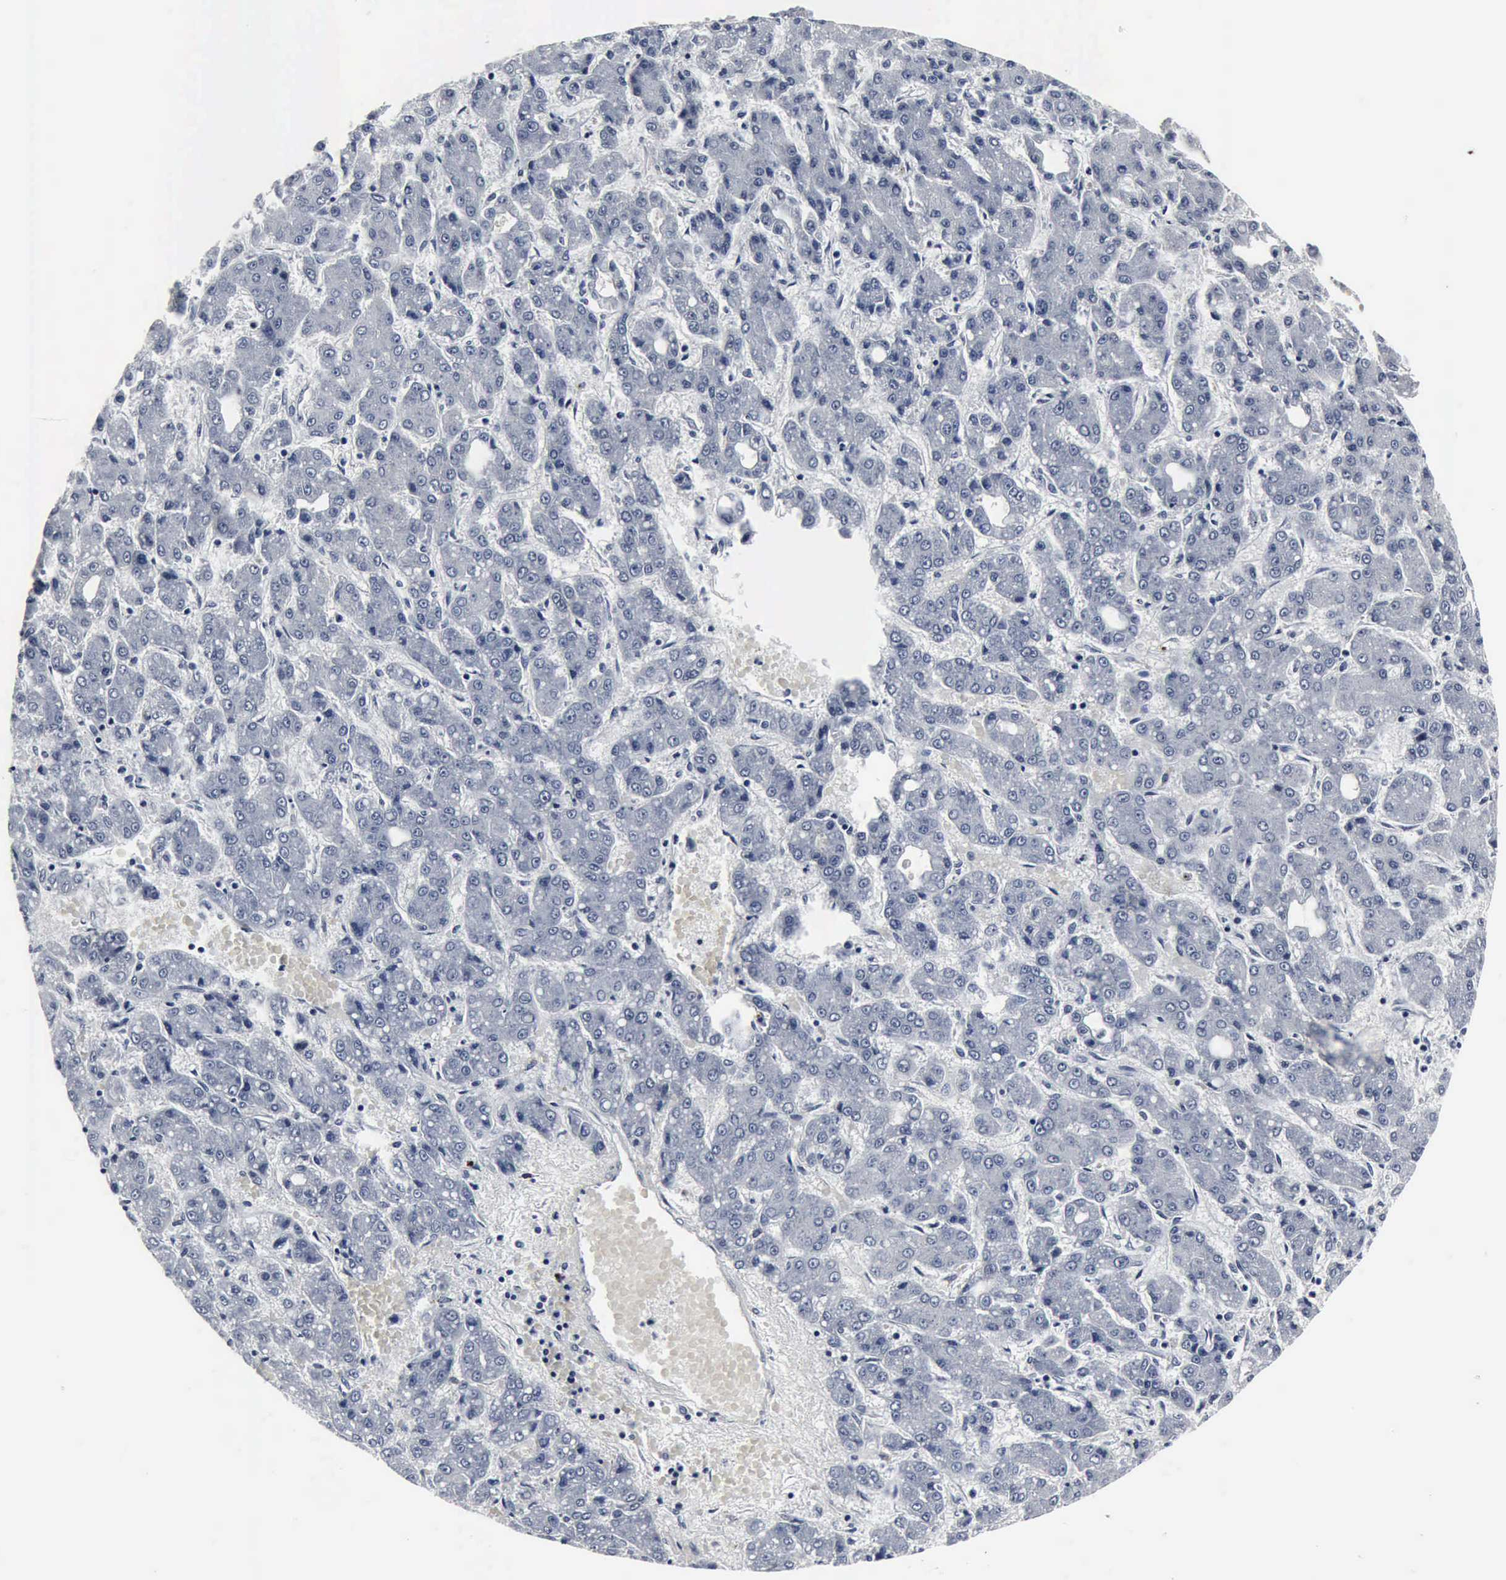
{"staining": {"intensity": "negative", "quantity": "none", "location": "none"}, "tissue": "liver cancer", "cell_type": "Tumor cells", "image_type": "cancer", "snomed": [{"axis": "morphology", "description": "Carcinoma, Hepatocellular, NOS"}, {"axis": "topography", "description": "Liver"}], "caption": "An IHC micrograph of liver cancer is shown. There is no staining in tumor cells of liver cancer.", "gene": "SNAP25", "patient": {"sex": "male", "age": 69}}